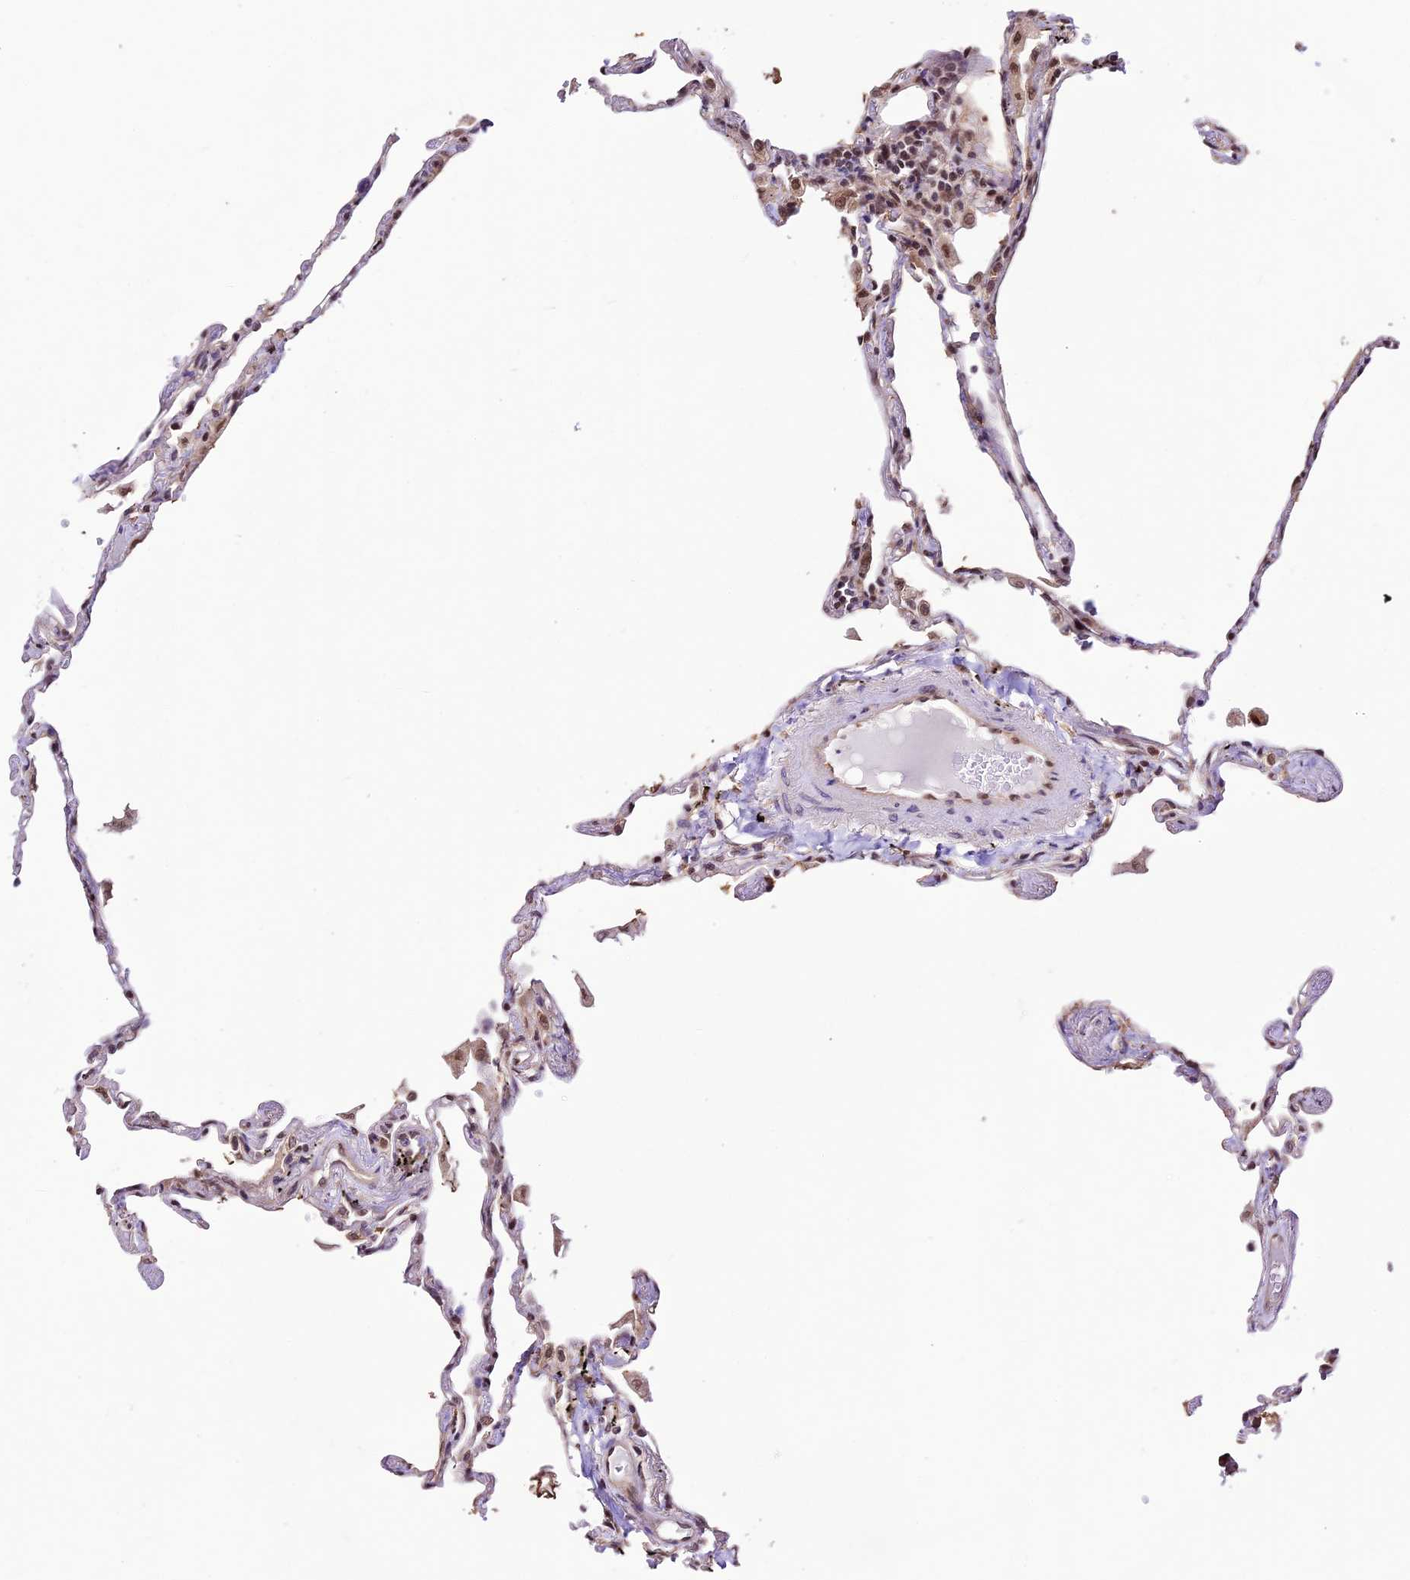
{"staining": {"intensity": "moderate", "quantity": "<25%", "location": "cytoplasmic/membranous,nuclear"}, "tissue": "lung", "cell_type": "Alveolar cells", "image_type": "normal", "snomed": [{"axis": "morphology", "description": "Normal tissue, NOS"}, {"axis": "topography", "description": "Lung"}], "caption": "The photomicrograph shows immunohistochemical staining of unremarkable lung. There is moderate cytoplasmic/membranous,nuclear staining is identified in approximately <25% of alveolar cells.", "gene": "TRIM22", "patient": {"sex": "female", "age": 67}}